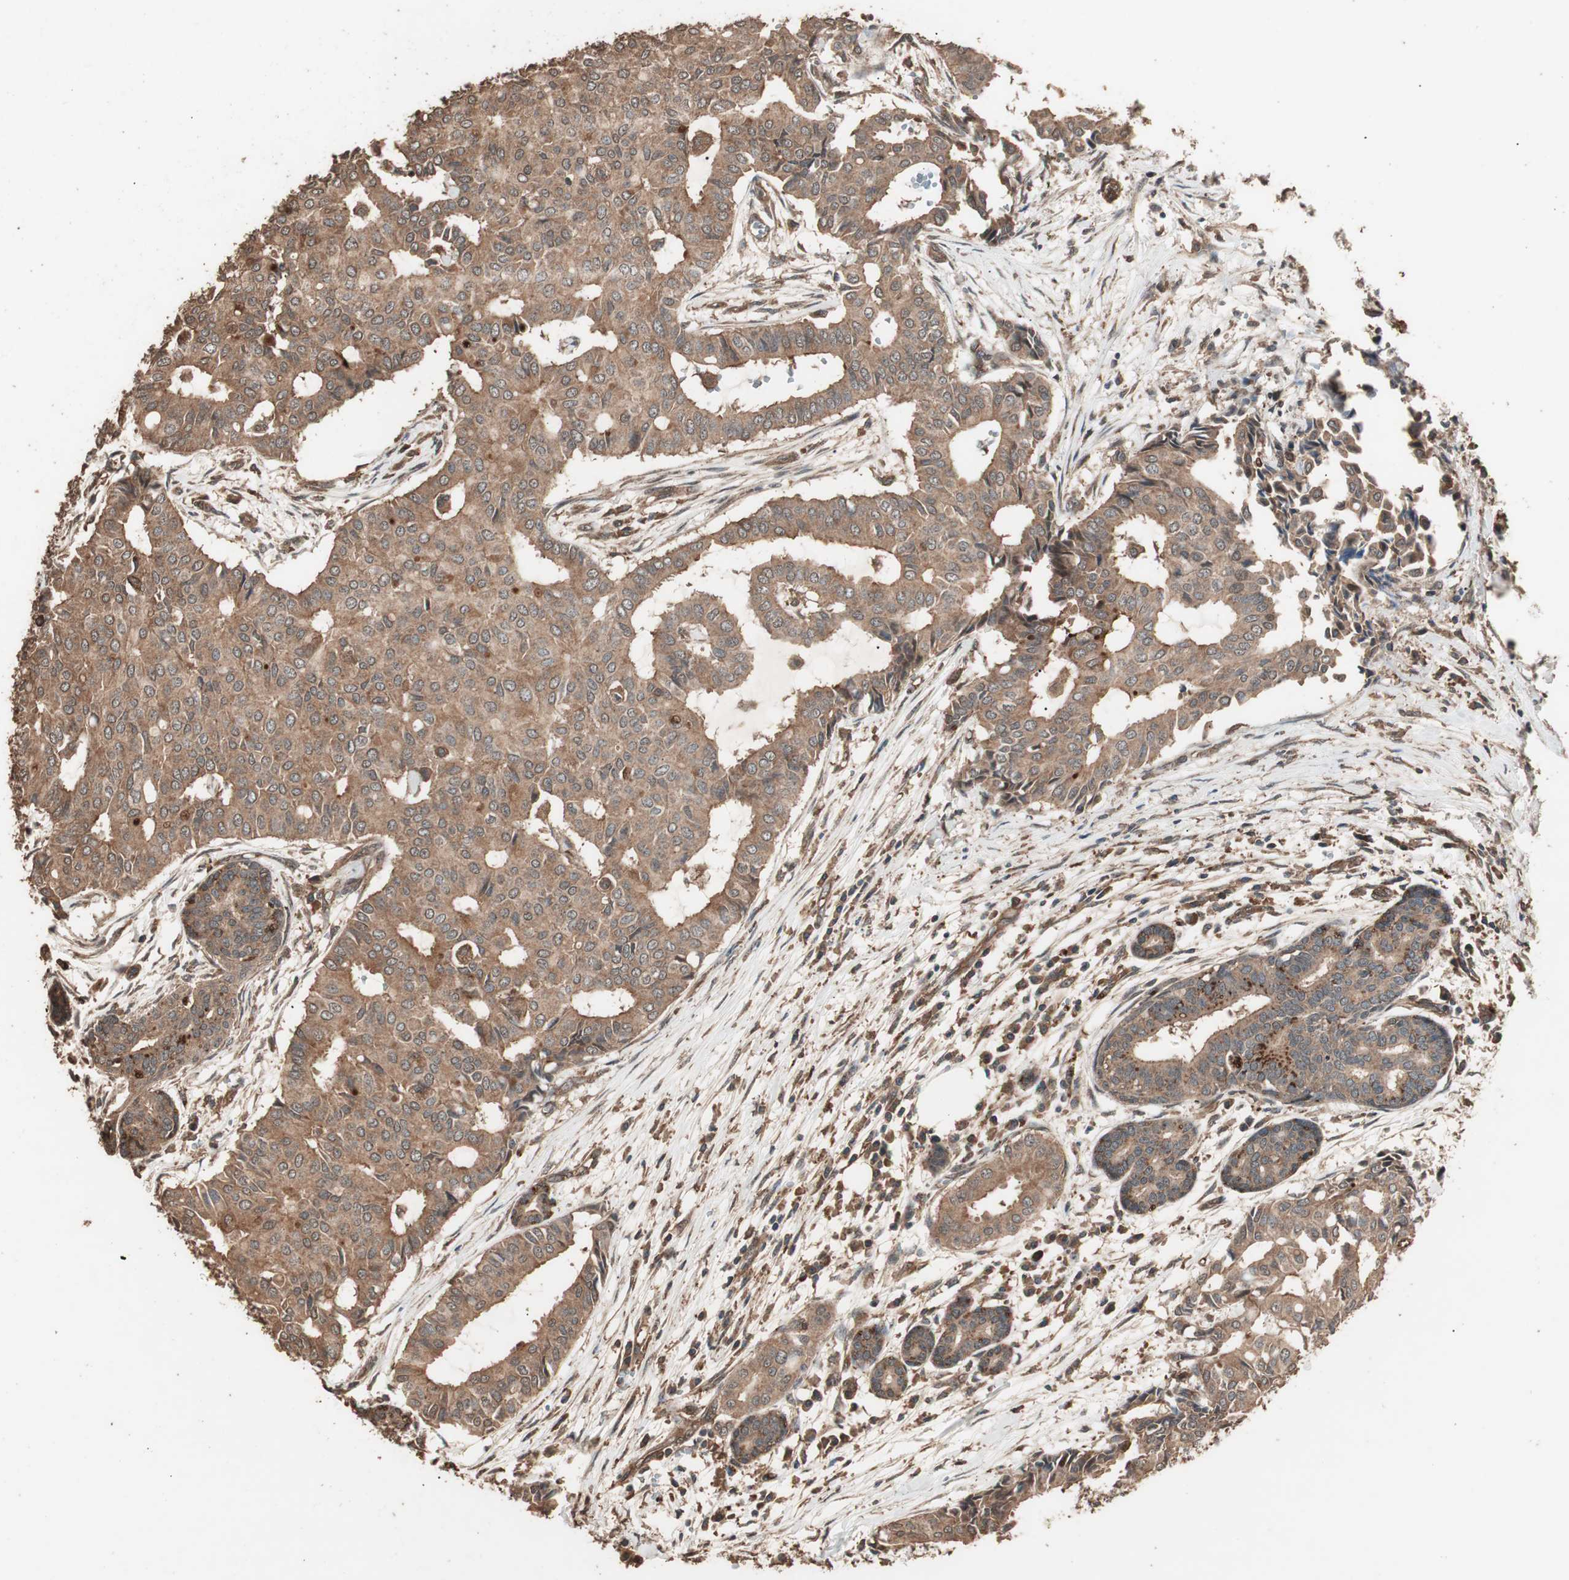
{"staining": {"intensity": "moderate", "quantity": ">75%", "location": "cytoplasmic/membranous"}, "tissue": "head and neck cancer", "cell_type": "Tumor cells", "image_type": "cancer", "snomed": [{"axis": "morphology", "description": "Adenocarcinoma, NOS"}, {"axis": "topography", "description": "Salivary gland"}, {"axis": "topography", "description": "Head-Neck"}], "caption": "High-power microscopy captured an immunohistochemistry (IHC) photomicrograph of head and neck cancer (adenocarcinoma), revealing moderate cytoplasmic/membranous staining in about >75% of tumor cells.", "gene": "CCN4", "patient": {"sex": "female", "age": 59}}